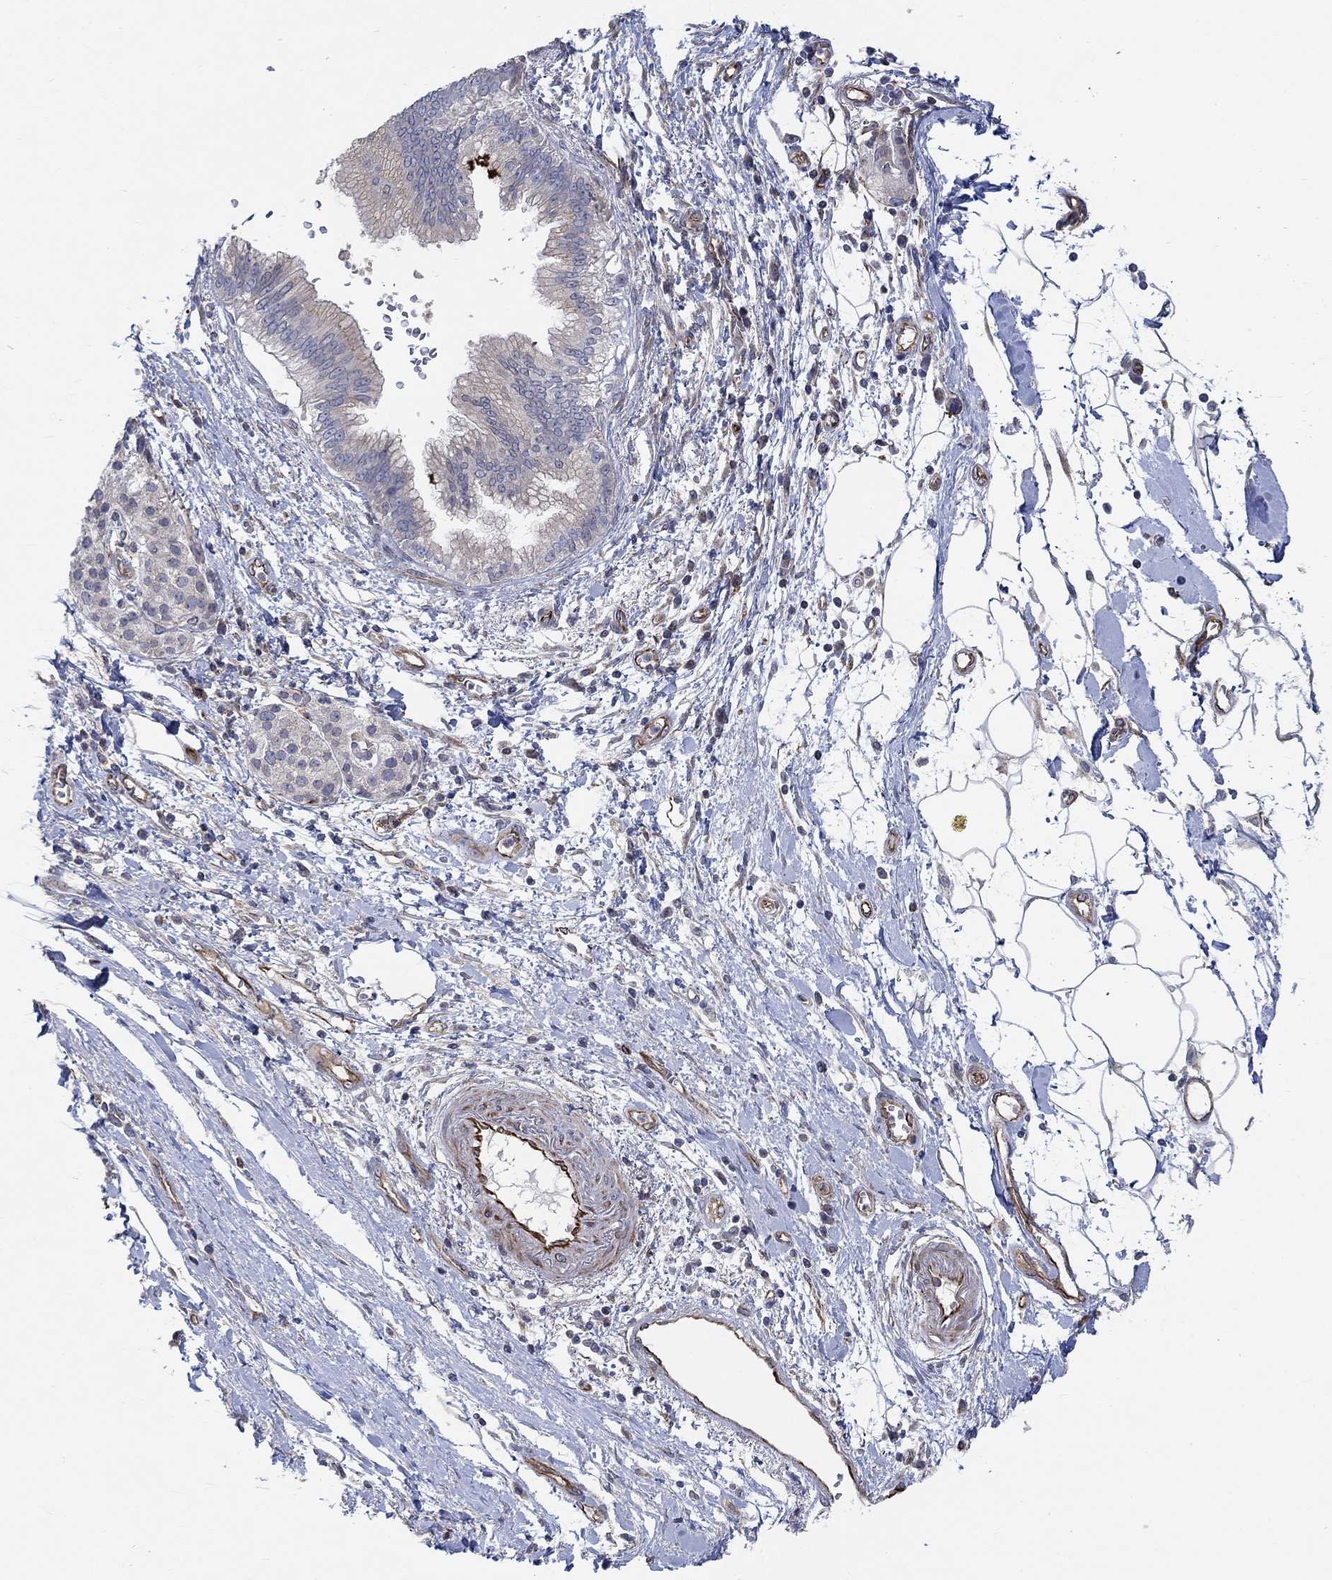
{"staining": {"intensity": "negative", "quantity": "none", "location": "none"}, "tissue": "pancreatic cancer", "cell_type": "Tumor cells", "image_type": "cancer", "snomed": [{"axis": "morphology", "description": "Adenocarcinoma, NOS"}, {"axis": "topography", "description": "Pancreas"}], "caption": "Tumor cells show no significant positivity in pancreatic adenocarcinoma.", "gene": "CAMK1D", "patient": {"sex": "male", "age": 72}}